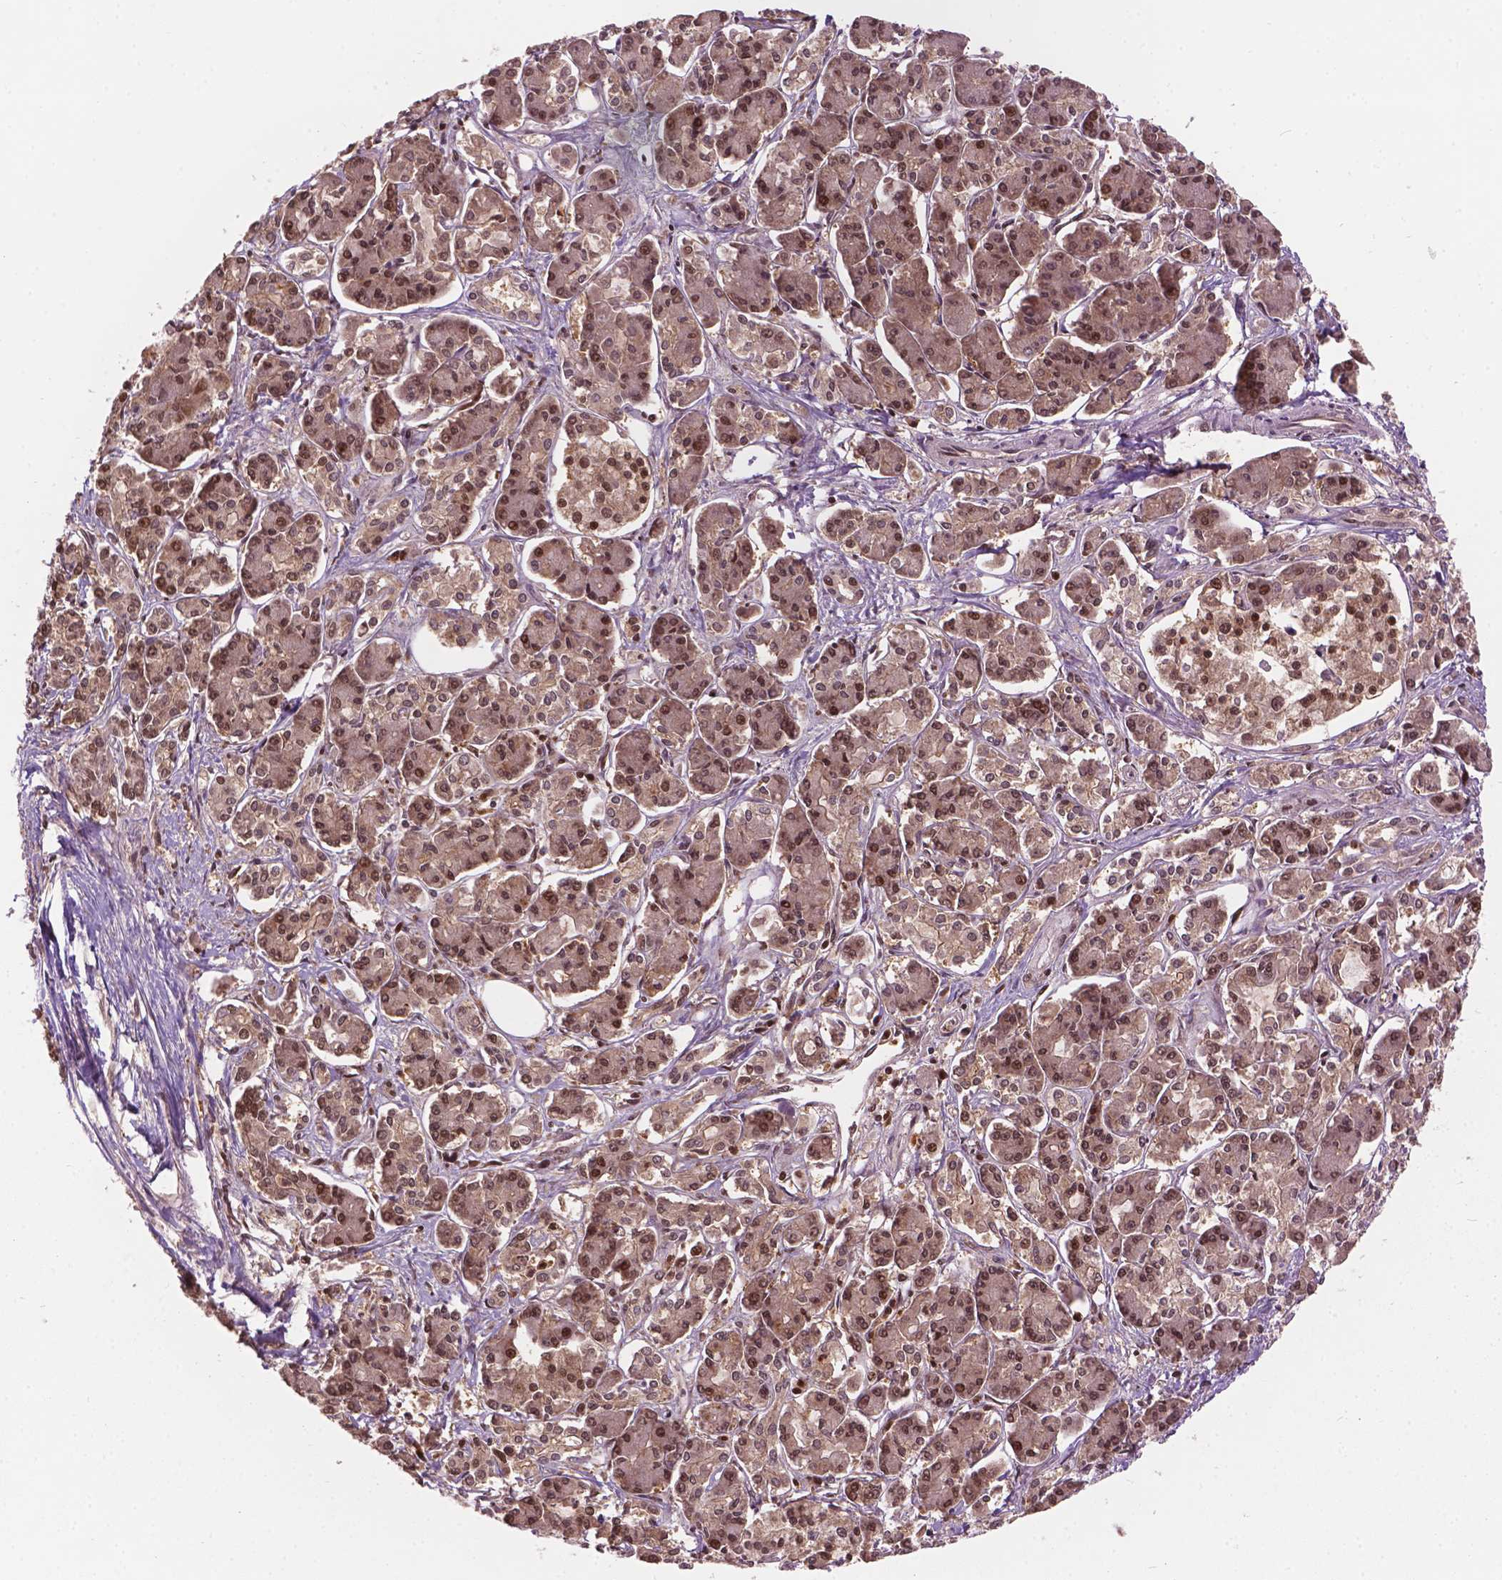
{"staining": {"intensity": "moderate", "quantity": "<25%", "location": "nuclear"}, "tissue": "pancreatic cancer", "cell_type": "Tumor cells", "image_type": "cancer", "snomed": [{"axis": "morphology", "description": "Adenocarcinoma, NOS"}, {"axis": "topography", "description": "Pancreas"}], "caption": "IHC of human adenocarcinoma (pancreatic) exhibits low levels of moderate nuclear positivity in about <25% of tumor cells. Nuclei are stained in blue.", "gene": "ANP32B", "patient": {"sex": "male", "age": 85}}